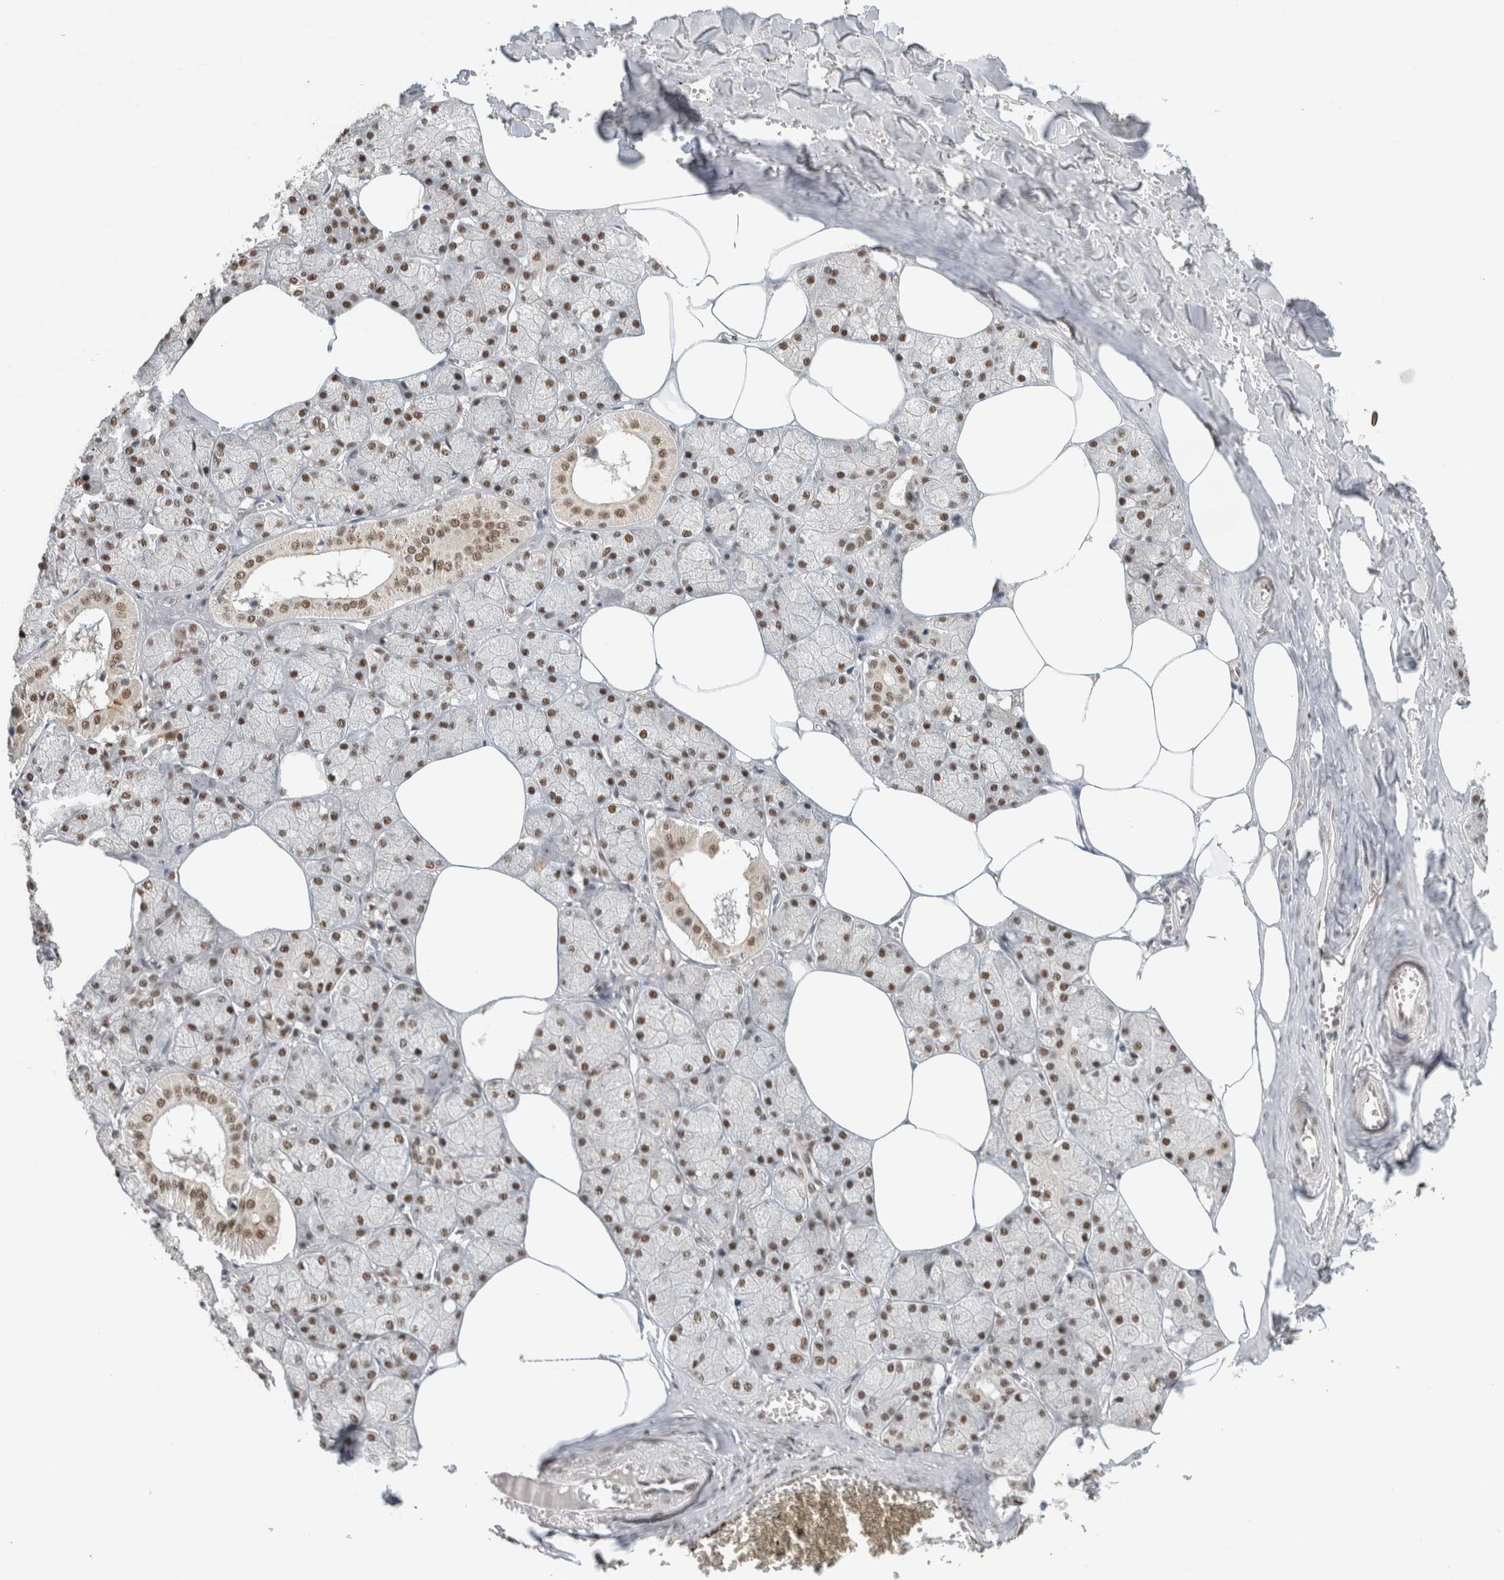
{"staining": {"intensity": "moderate", "quantity": ">75%", "location": "nuclear"}, "tissue": "salivary gland", "cell_type": "Glandular cells", "image_type": "normal", "snomed": [{"axis": "morphology", "description": "Normal tissue, NOS"}, {"axis": "topography", "description": "Salivary gland"}], "caption": "DAB (3,3'-diaminobenzidine) immunohistochemical staining of normal salivary gland demonstrates moderate nuclear protein staining in about >75% of glandular cells.", "gene": "DDX42", "patient": {"sex": "male", "age": 62}}